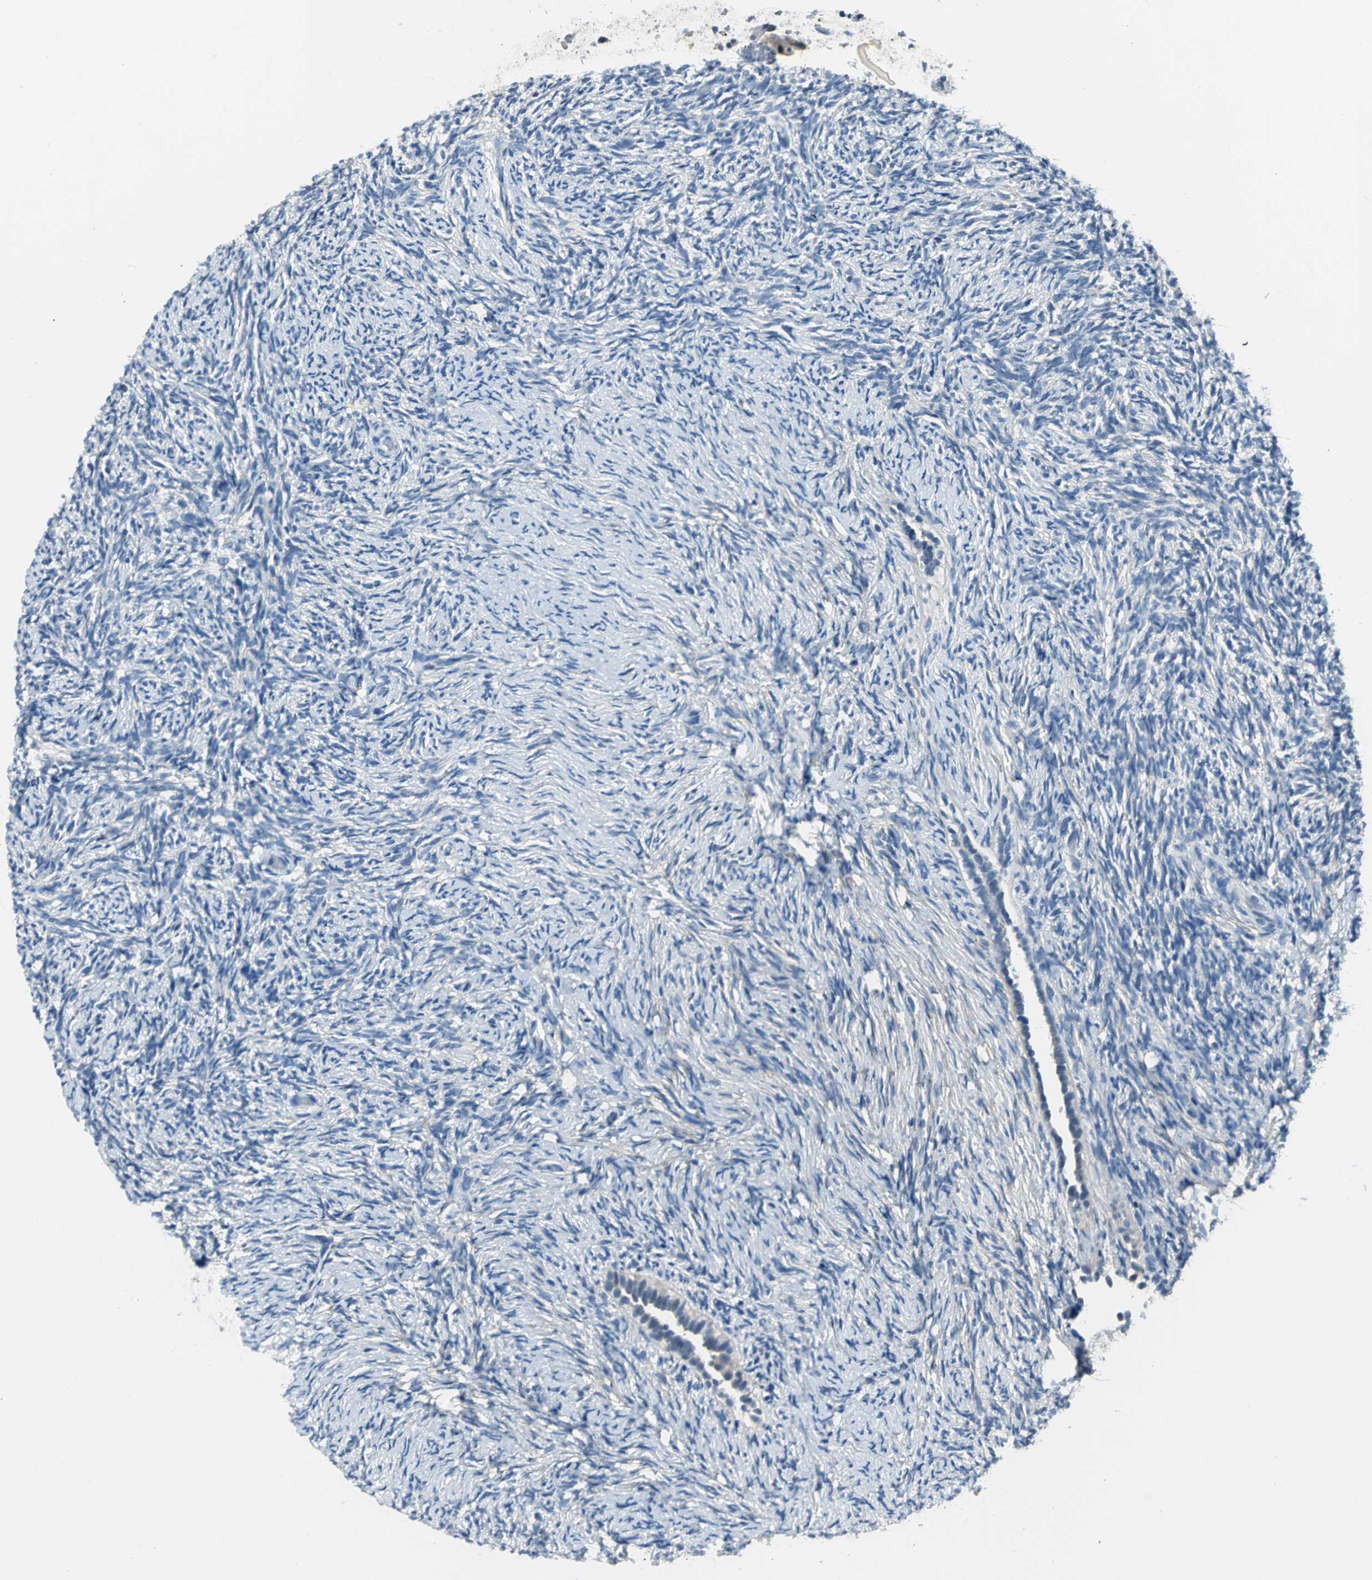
{"staining": {"intensity": "negative", "quantity": "none", "location": "none"}, "tissue": "ovary", "cell_type": "Ovarian stroma cells", "image_type": "normal", "snomed": [{"axis": "morphology", "description": "Normal tissue, NOS"}, {"axis": "topography", "description": "Ovary"}], "caption": "Histopathology image shows no protein staining in ovarian stroma cells of unremarkable ovary.", "gene": "ZNF415", "patient": {"sex": "female", "age": 60}}